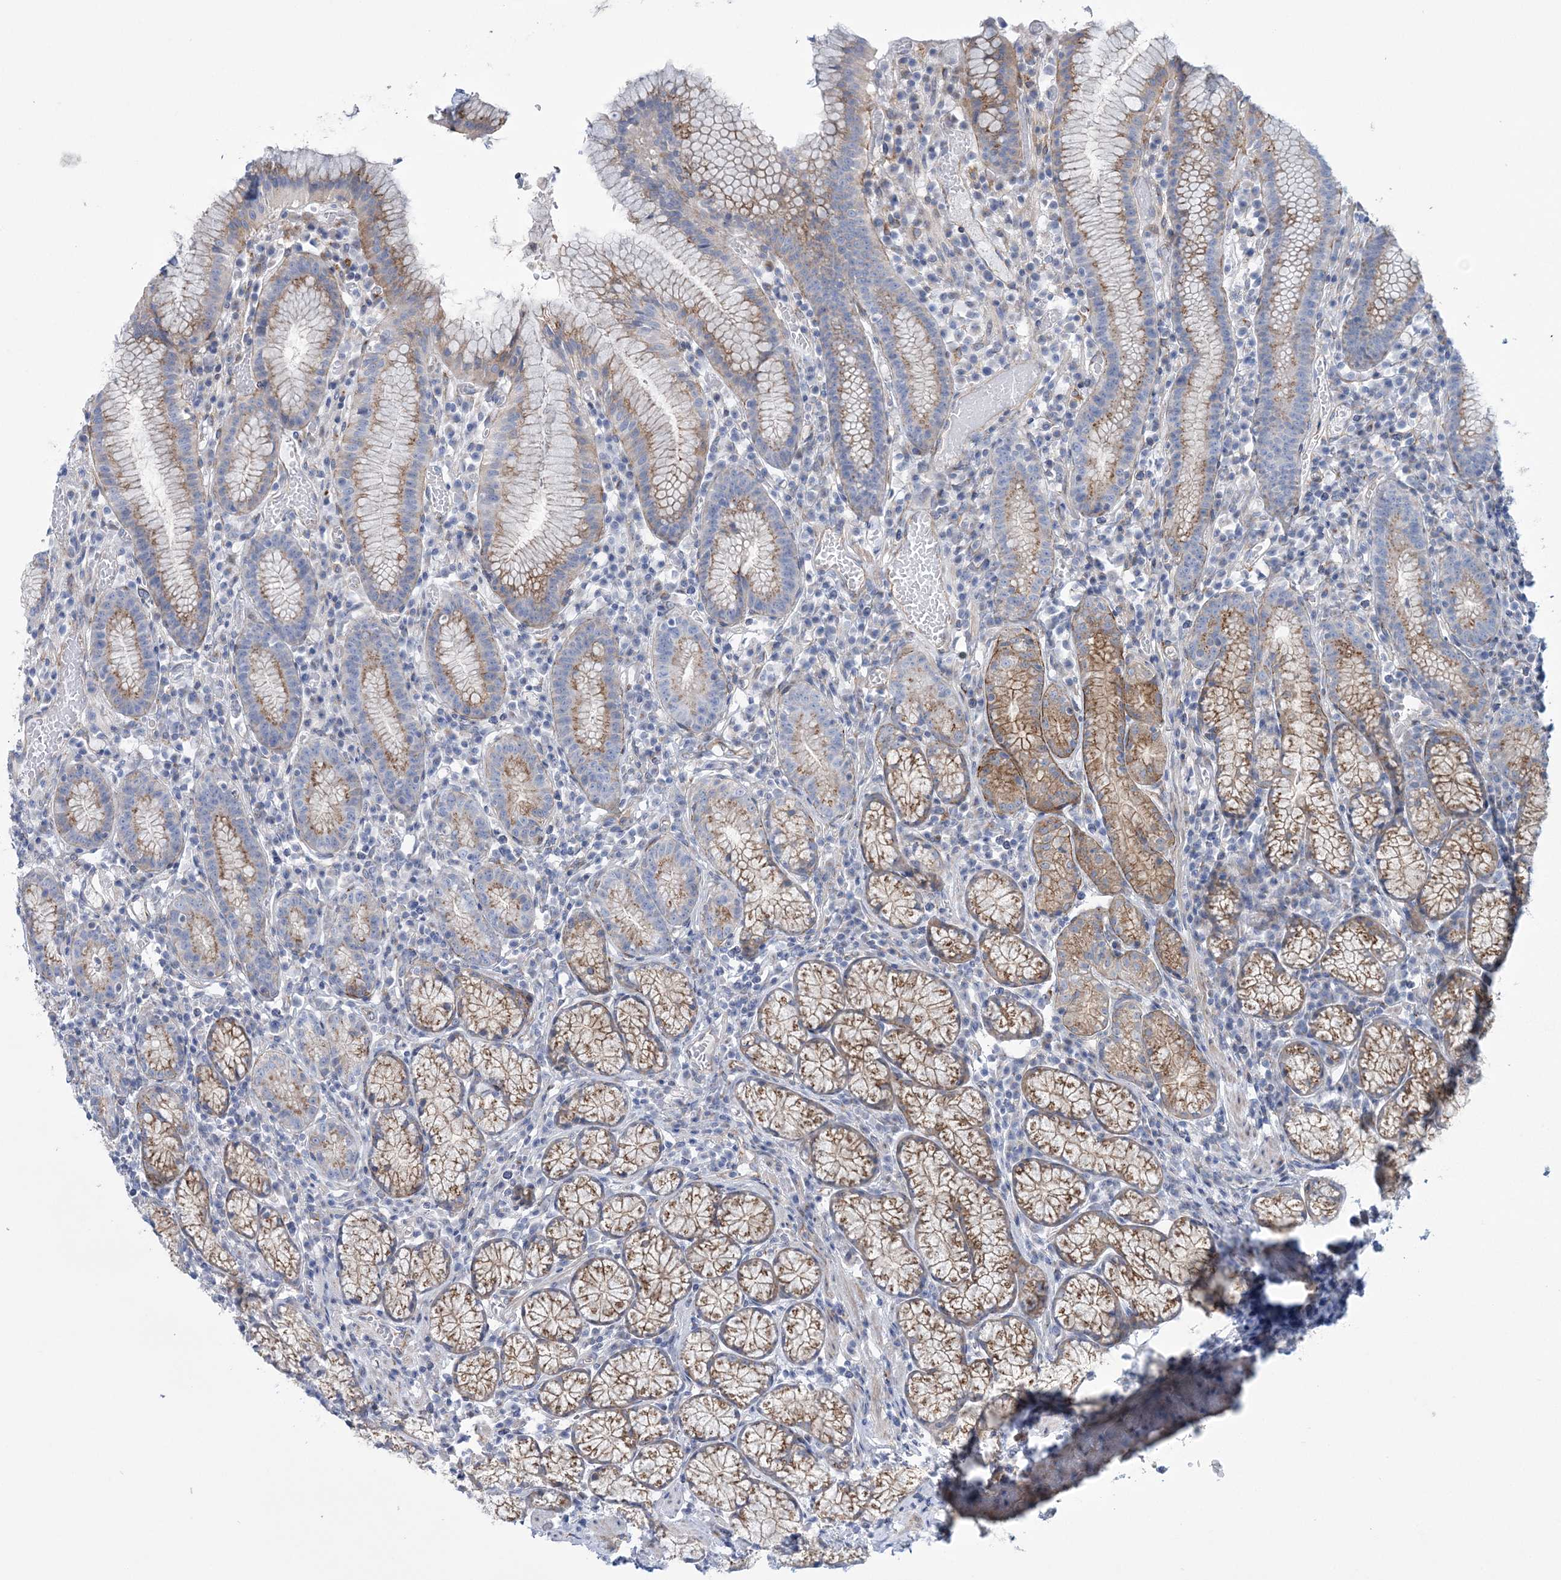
{"staining": {"intensity": "moderate", "quantity": "25%-75%", "location": "cytoplasmic/membranous"}, "tissue": "stomach", "cell_type": "Glandular cells", "image_type": "normal", "snomed": [{"axis": "morphology", "description": "Normal tissue, NOS"}, {"axis": "topography", "description": "Stomach"}], "caption": "High-power microscopy captured an immunohistochemistry image of unremarkable stomach, revealing moderate cytoplasmic/membranous expression in about 25%-75% of glandular cells.", "gene": "RAB11FIP5", "patient": {"sex": "male", "age": 55}}